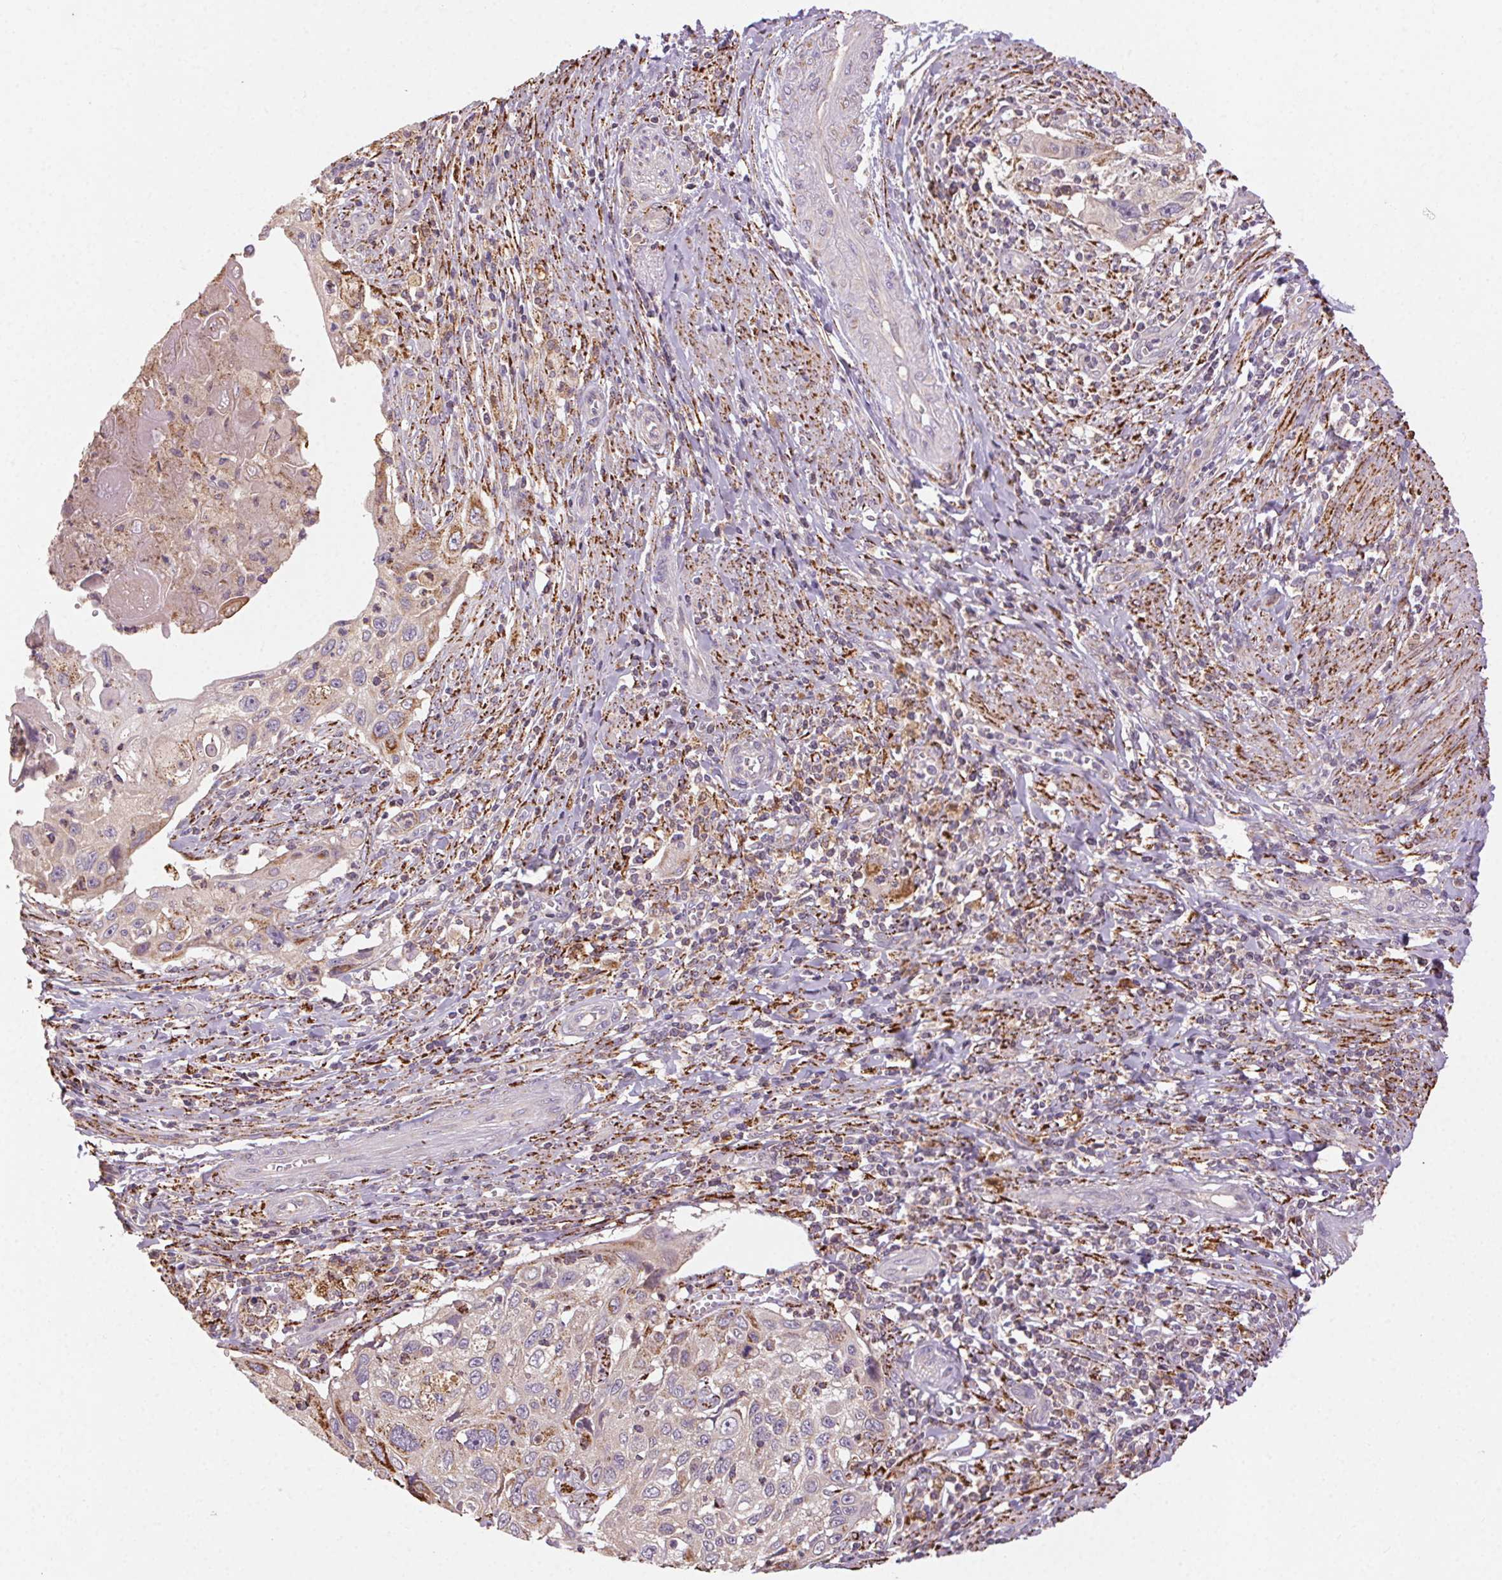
{"staining": {"intensity": "negative", "quantity": "none", "location": "none"}, "tissue": "cervical cancer", "cell_type": "Tumor cells", "image_type": "cancer", "snomed": [{"axis": "morphology", "description": "Squamous cell carcinoma, NOS"}, {"axis": "topography", "description": "Cervix"}], "caption": "A high-resolution histopathology image shows immunohistochemistry (IHC) staining of cervical cancer (squamous cell carcinoma), which reveals no significant positivity in tumor cells.", "gene": "FNBP1L", "patient": {"sex": "female", "age": 70}}